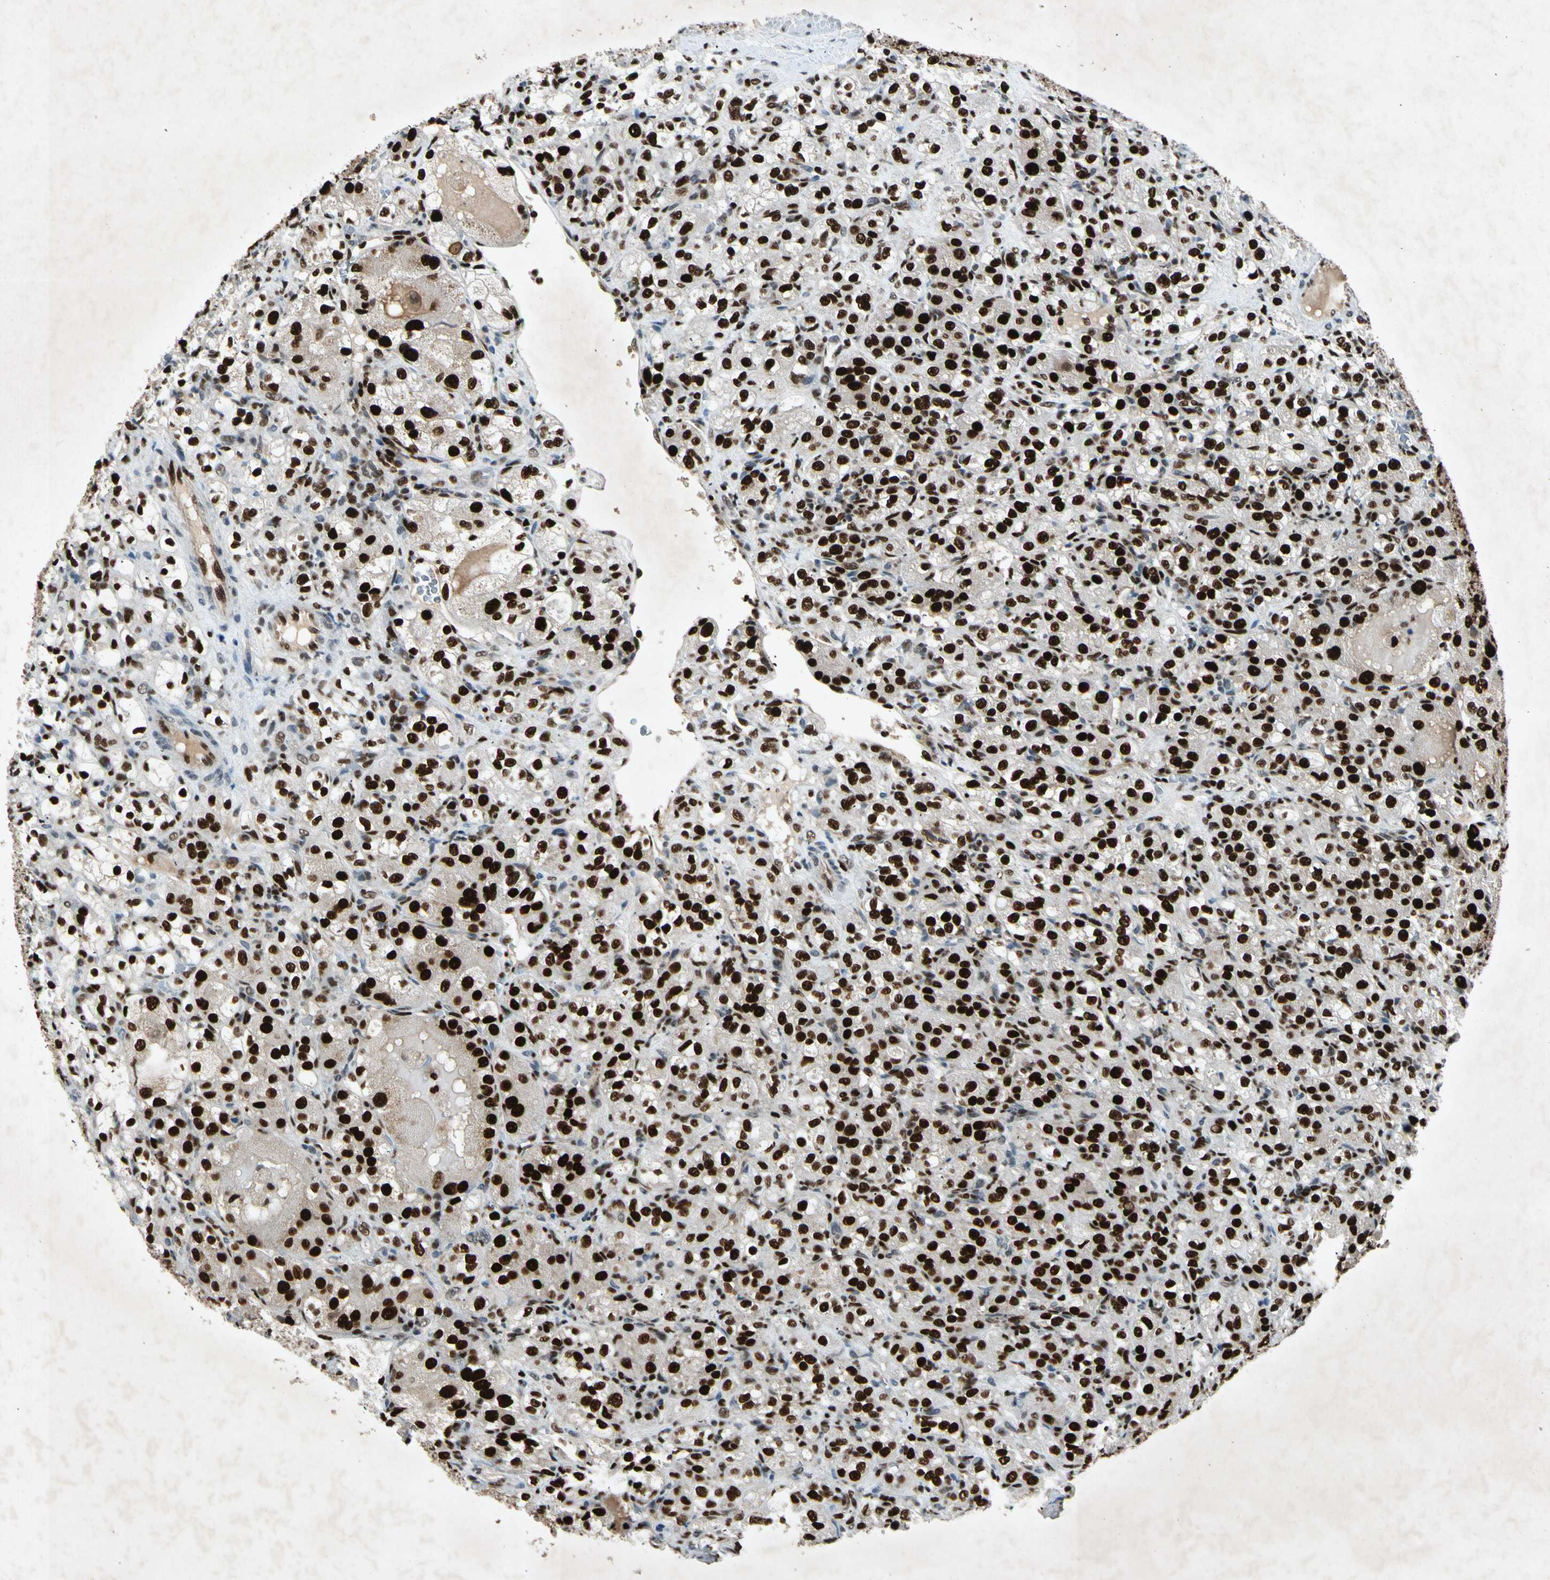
{"staining": {"intensity": "strong", "quantity": ">75%", "location": "nuclear"}, "tissue": "renal cancer", "cell_type": "Tumor cells", "image_type": "cancer", "snomed": [{"axis": "morphology", "description": "Normal tissue, NOS"}, {"axis": "morphology", "description": "Adenocarcinoma, NOS"}, {"axis": "topography", "description": "Kidney"}], "caption": "Tumor cells reveal high levels of strong nuclear staining in approximately >75% of cells in renal cancer.", "gene": "RNF43", "patient": {"sex": "male", "age": 61}}